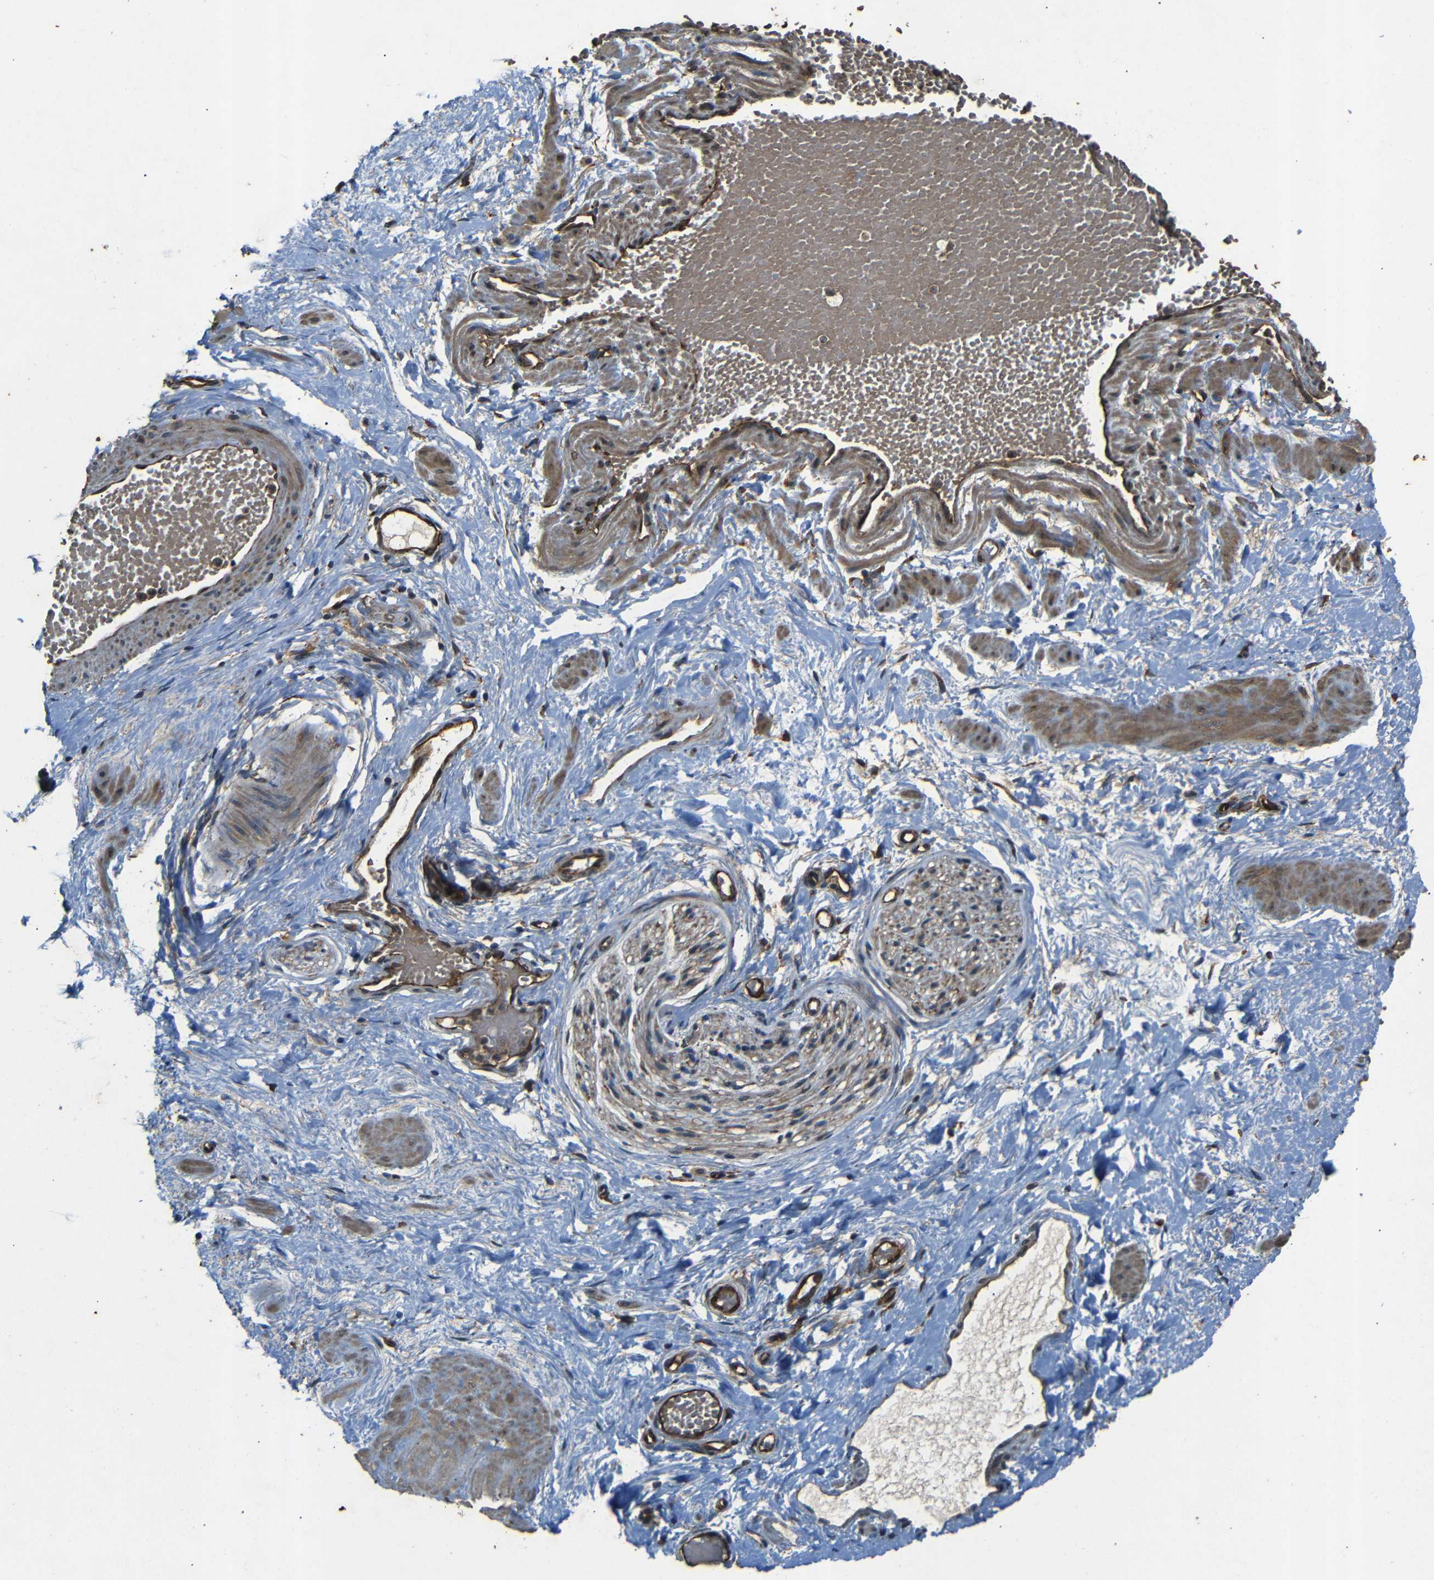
{"staining": {"intensity": "weak", "quantity": "25%-75%", "location": "cytoplasmic/membranous"}, "tissue": "adipose tissue", "cell_type": "Adipocytes", "image_type": "normal", "snomed": [{"axis": "morphology", "description": "Normal tissue, NOS"}, {"axis": "topography", "description": "Soft tissue"}, {"axis": "topography", "description": "Vascular tissue"}], "caption": "Immunohistochemical staining of normal adipose tissue exhibits low levels of weak cytoplasmic/membranous staining in approximately 25%-75% of adipocytes.", "gene": "TRPC1", "patient": {"sex": "female", "age": 35}}